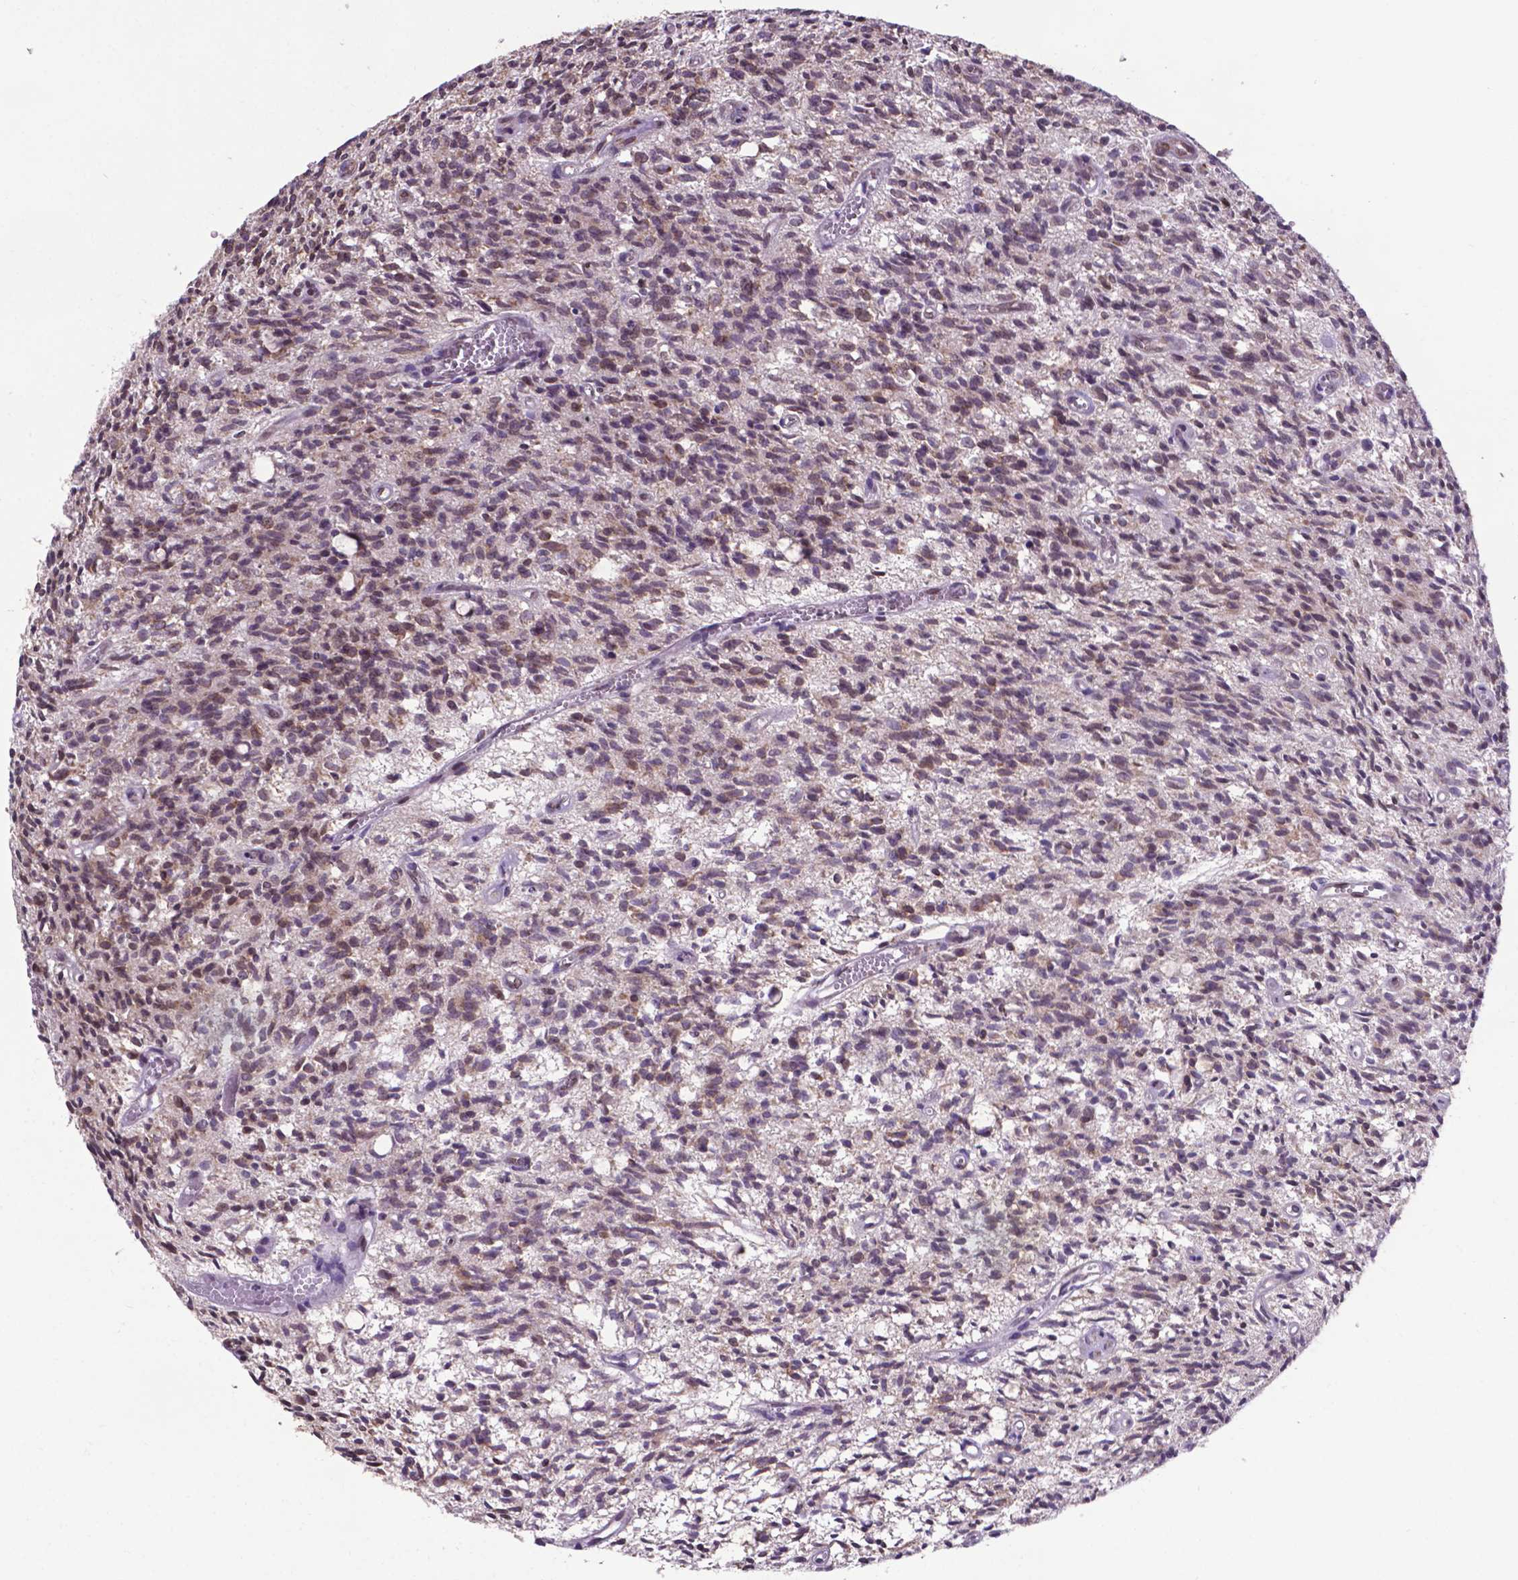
{"staining": {"intensity": "weak", "quantity": "25%-75%", "location": "cytoplasmic/membranous"}, "tissue": "glioma", "cell_type": "Tumor cells", "image_type": "cancer", "snomed": [{"axis": "morphology", "description": "Glioma, malignant, Low grade"}, {"axis": "topography", "description": "Brain"}], "caption": "High-magnification brightfield microscopy of glioma stained with DAB (brown) and counterstained with hematoxylin (blue). tumor cells exhibit weak cytoplasmic/membranous expression is present in about25%-75% of cells.", "gene": "WDR83OS", "patient": {"sex": "male", "age": 64}}